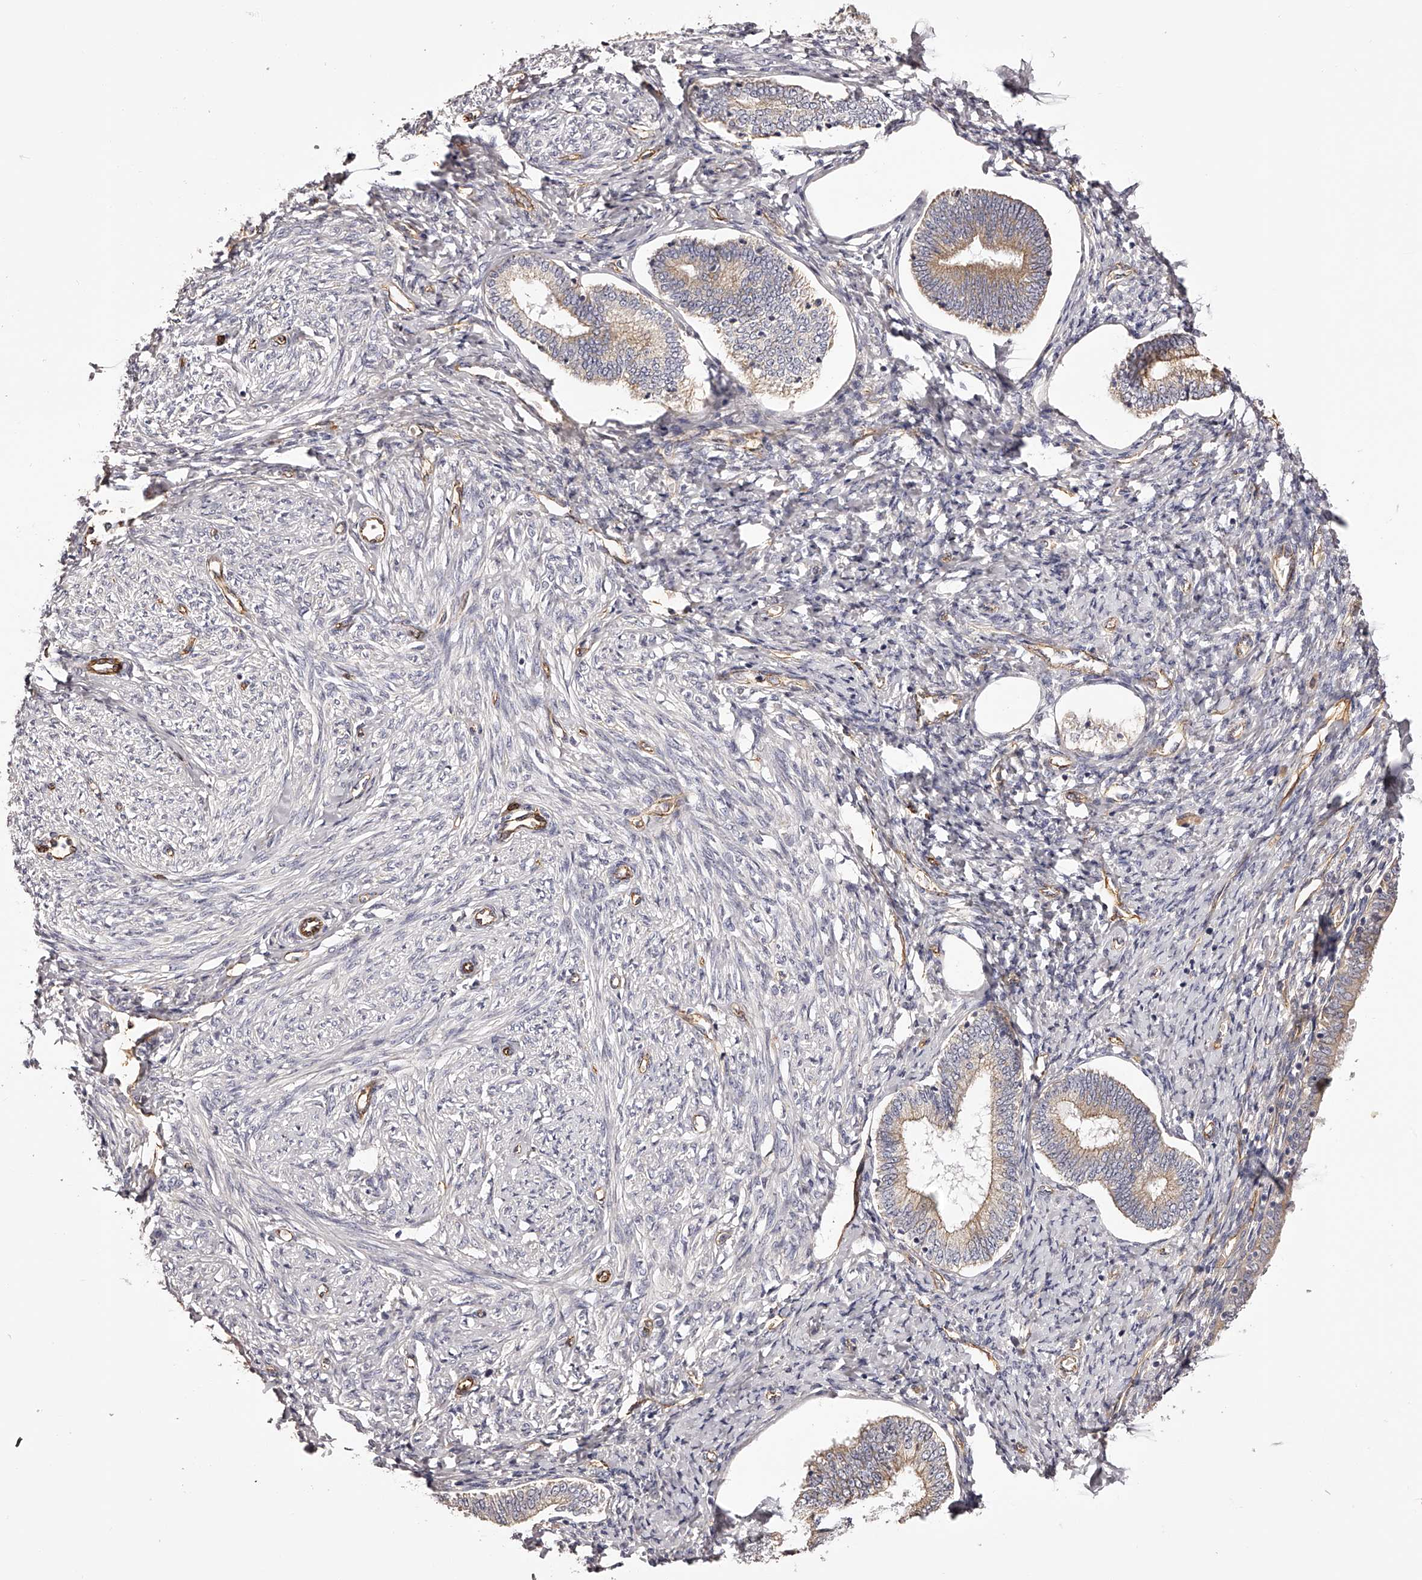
{"staining": {"intensity": "negative", "quantity": "none", "location": "none"}, "tissue": "endometrium", "cell_type": "Cells in endometrial stroma", "image_type": "normal", "snomed": [{"axis": "morphology", "description": "Normal tissue, NOS"}, {"axis": "topography", "description": "Endometrium"}], "caption": "An IHC histopathology image of normal endometrium is shown. There is no staining in cells in endometrial stroma of endometrium.", "gene": "LTV1", "patient": {"sex": "female", "age": 72}}